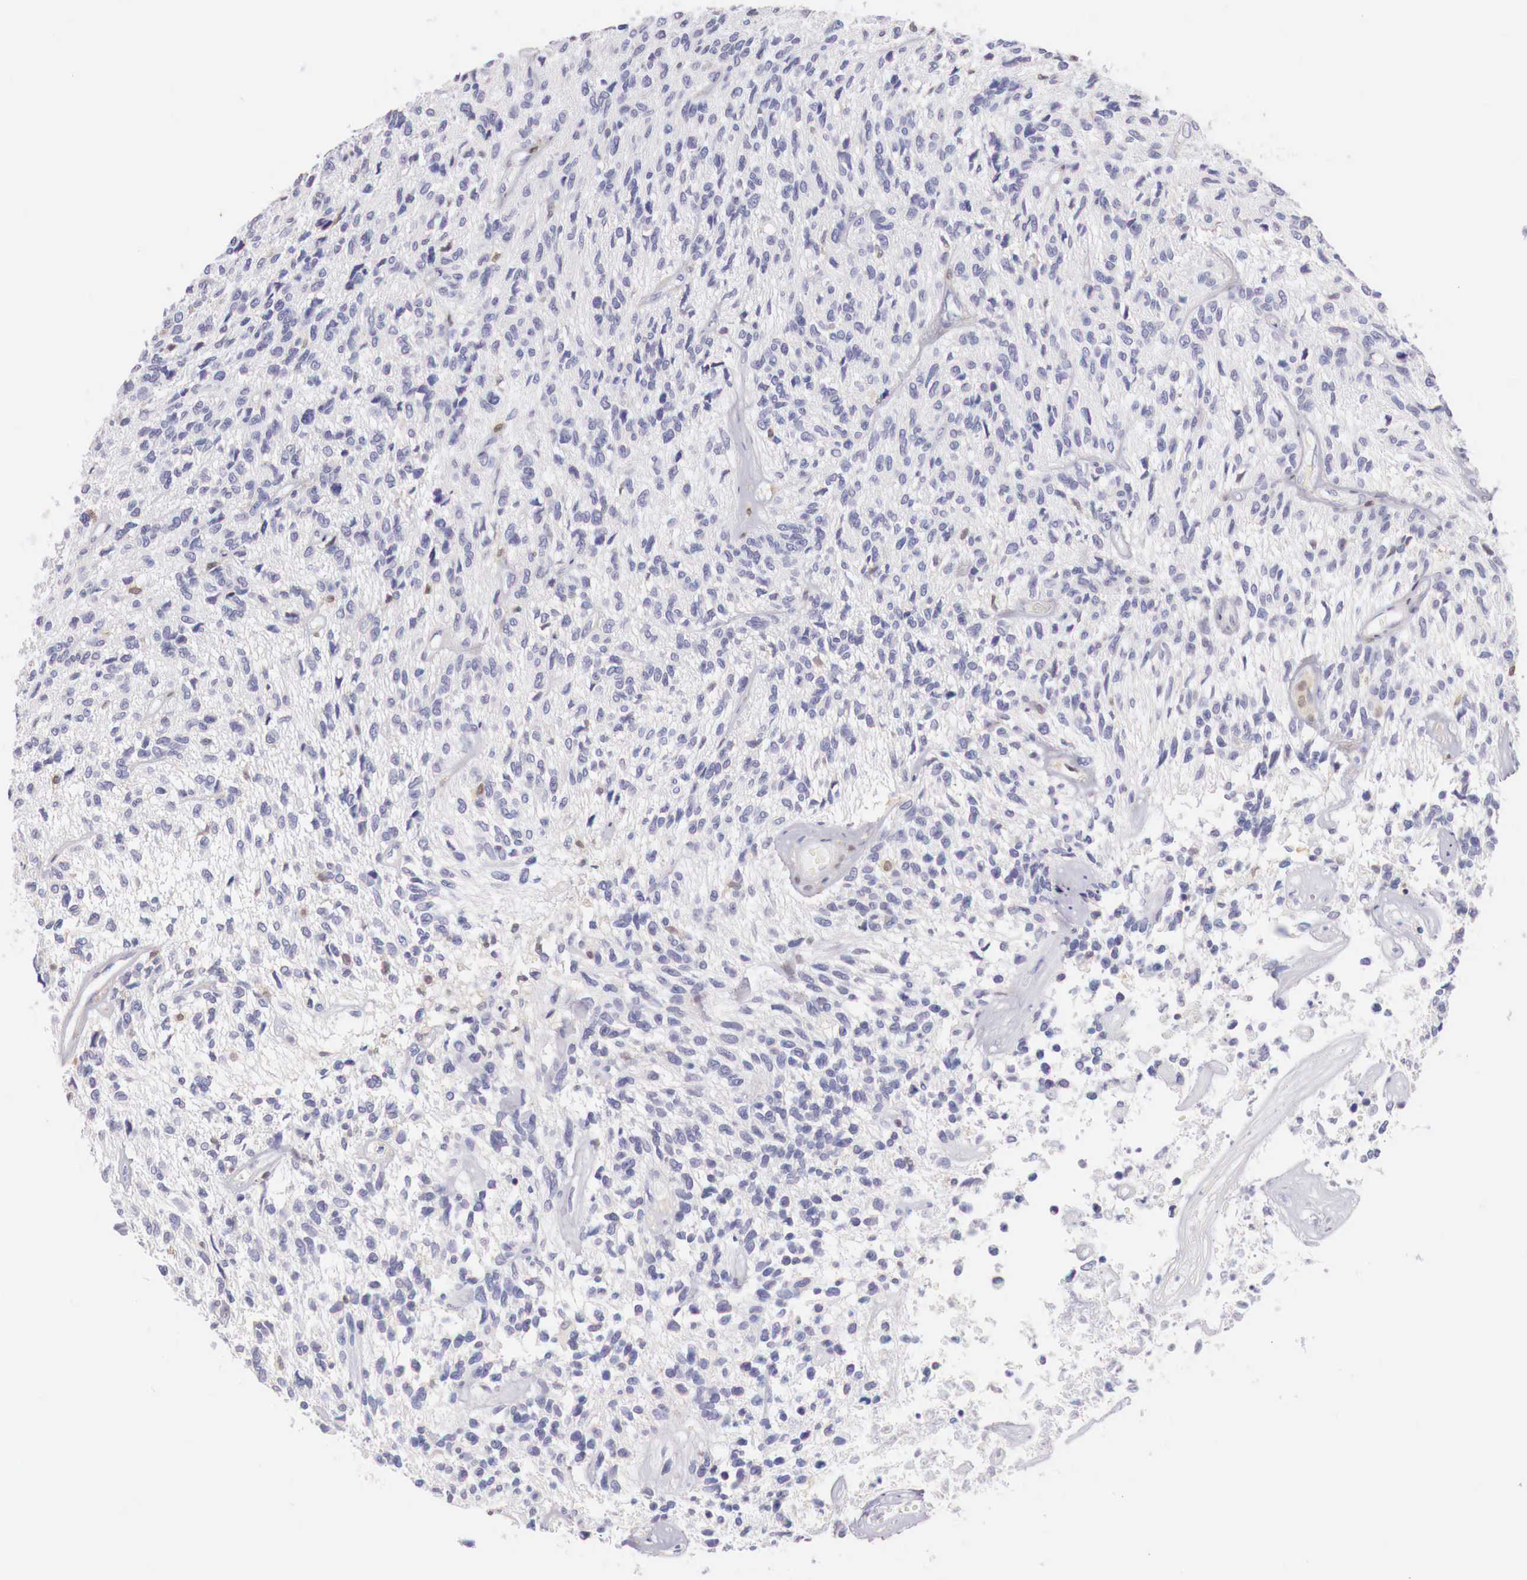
{"staining": {"intensity": "negative", "quantity": "none", "location": "none"}, "tissue": "glioma", "cell_type": "Tumor cells", "image_type": "cancer", "snomed": [{"axis": "morphology", "description": "Glioma, malignant, High grade"}, {"axis": "topography", "description": "Brain"}], "caption": "Immunohistochemistry of human malignant glioma (high-grade) displays no positivity in tumor cells.", "gene": "RENBP", "patient": {"sex": "male", "age": 77}}